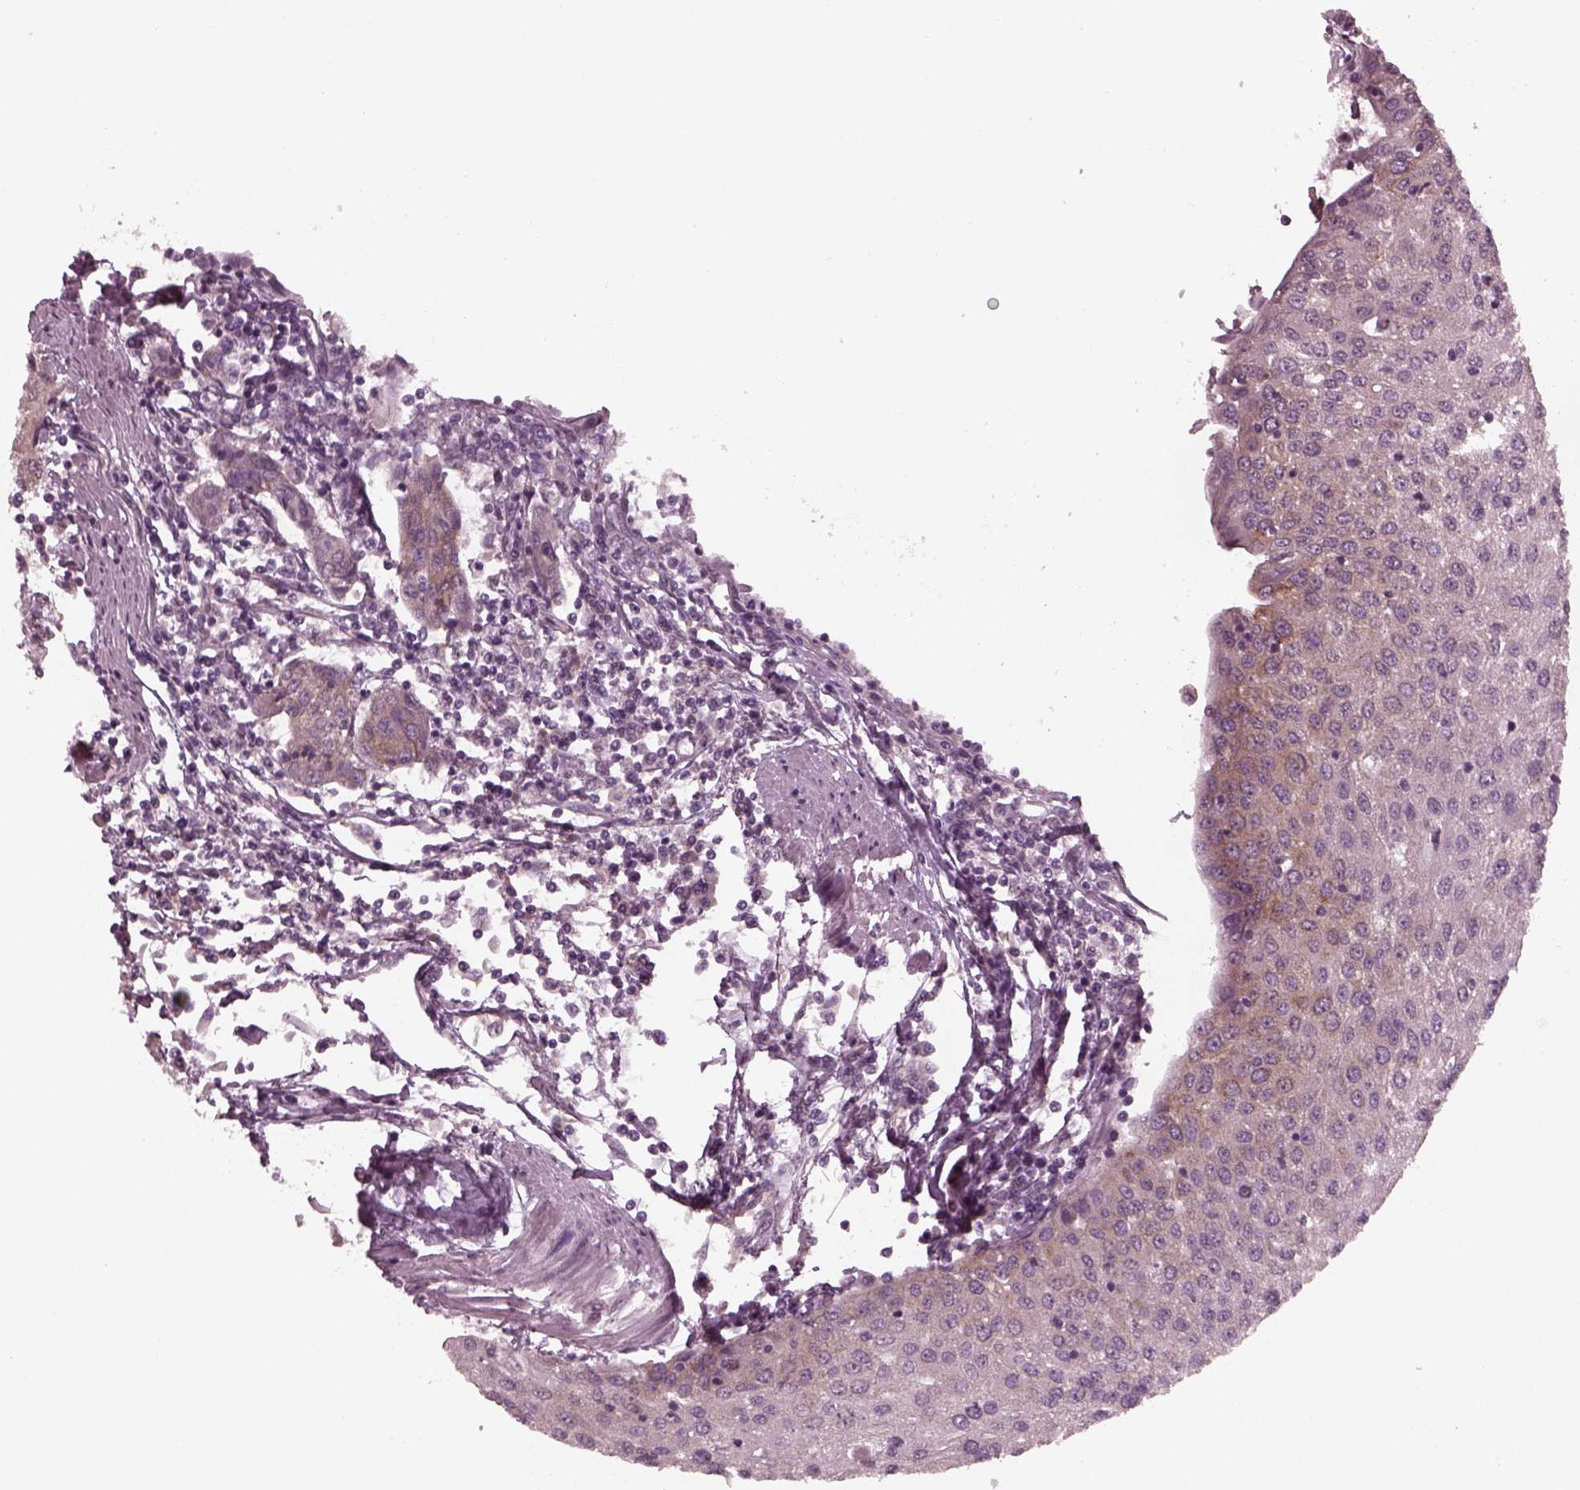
{"staining": {"intensity": "moderate", "quantity": "25%-75%", "location": "cytoplasmic/membranous"}, "tissue": "urothelial cancer", "cell_type": "Tumor cells", "image_type": "cancer", "snomed": [{"axis": "morphology", "description": "Urothelial carcinoma, High grade"}, {"axis": "topography", "description": "Urinary bladder"}], "caption": "Protein analysis of urothelial cancer tissue exhibits moderate cytoplasmic/membranous staining in approximately 25%-75% of tumor cells. (DAB (3,3'-diaminobenzidine) IHC, brown staining for protein, blue staining for nuclei).", "gene": "TUBG1", "patient": {"sex": "female", "age": 85}}